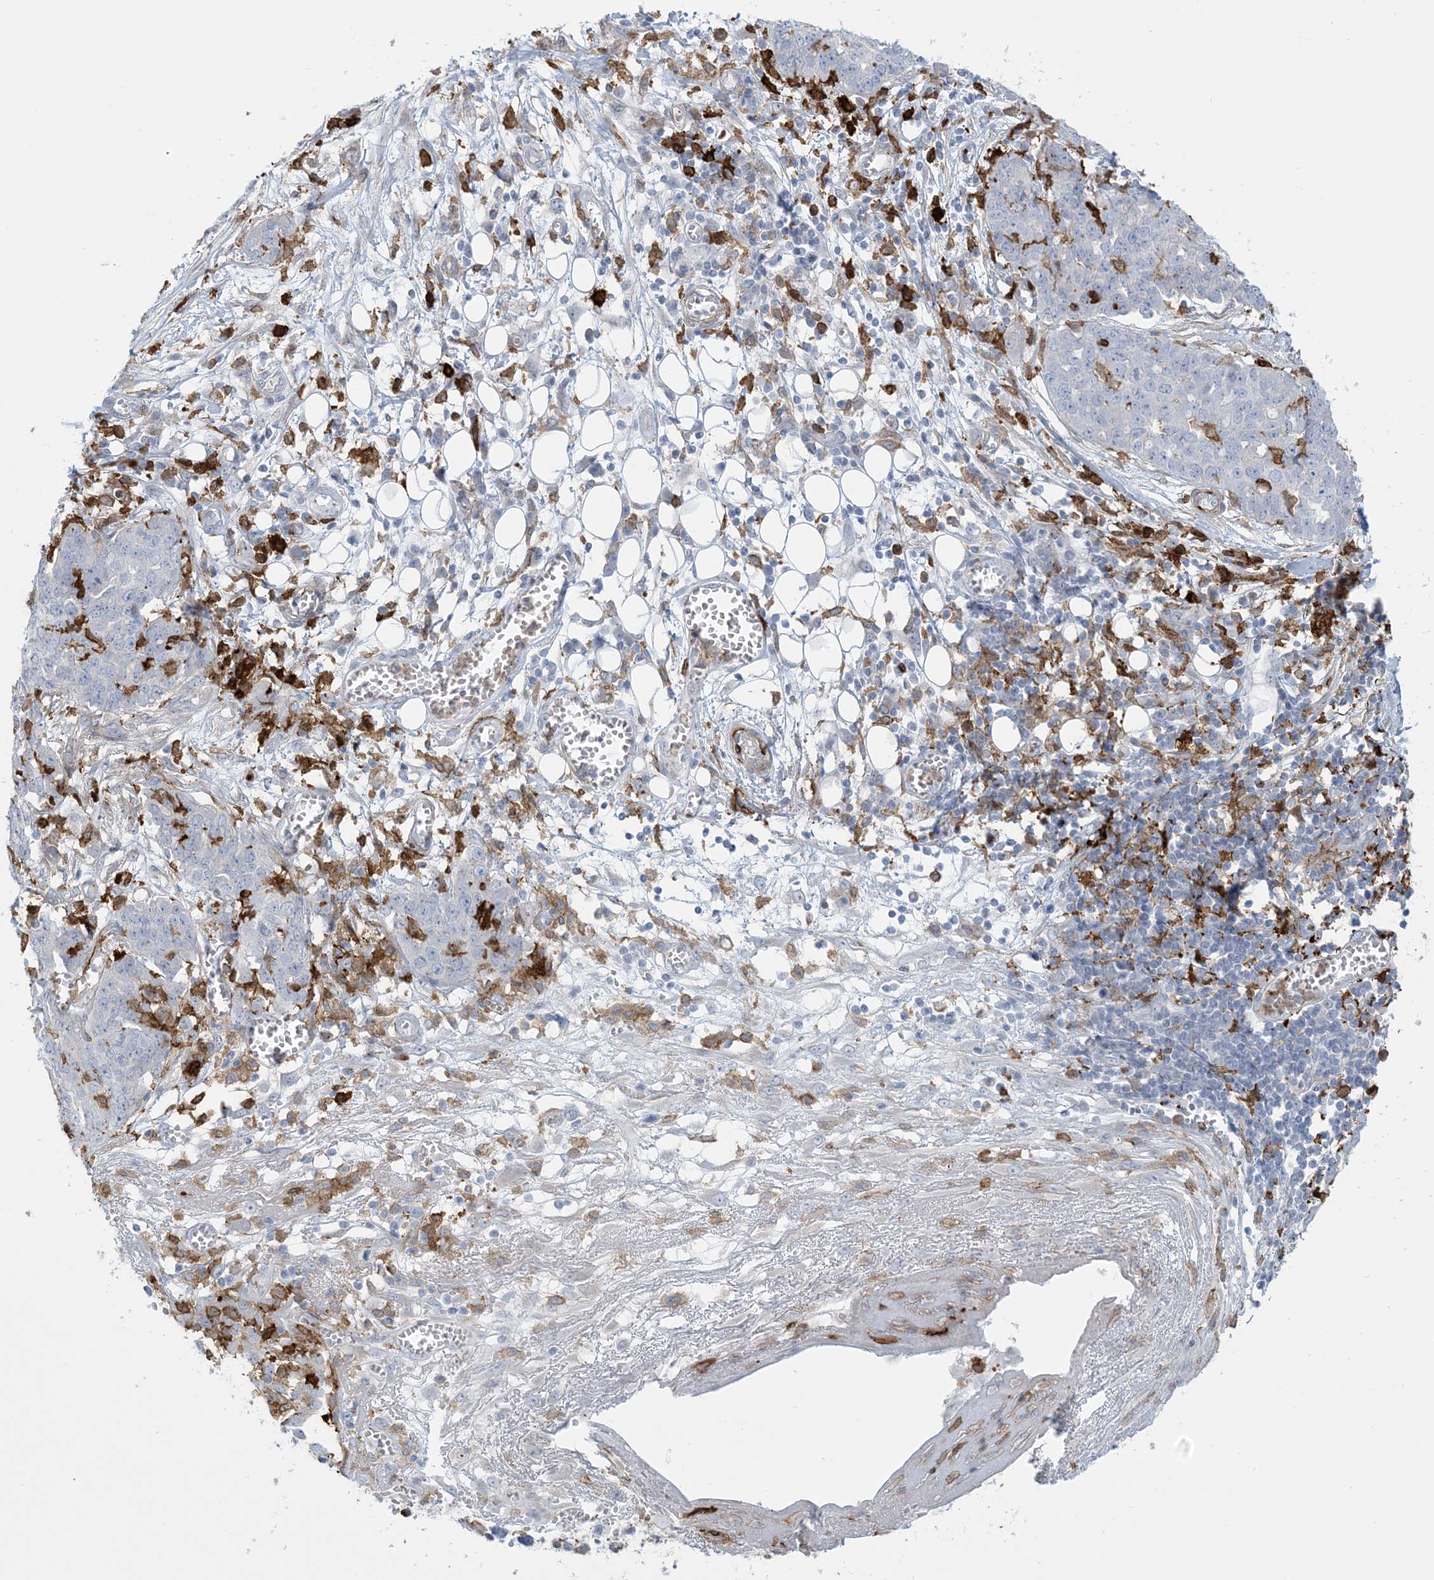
{"staining": {"intensity": "negative", "quantity": "none", "location": "none"}, "tissue": "ovarian cancer", "cell_type": "Tumor cells", "image_type": "cancer", "snomed": [{"axis": "morphology", "description": "Cystadenocarcinoma, serous, NOS"}, {"axis": "topography", "description": "Soft tissue"}, {"axis": "topography", "description": "Ovary"}], "caption": "Immunohistochemistry of human ovarian serous cystadenocarcinoma displays no expression in tumor cells.", "gene": "ICMT", "patient": {"sex": "female", "age": 57}}